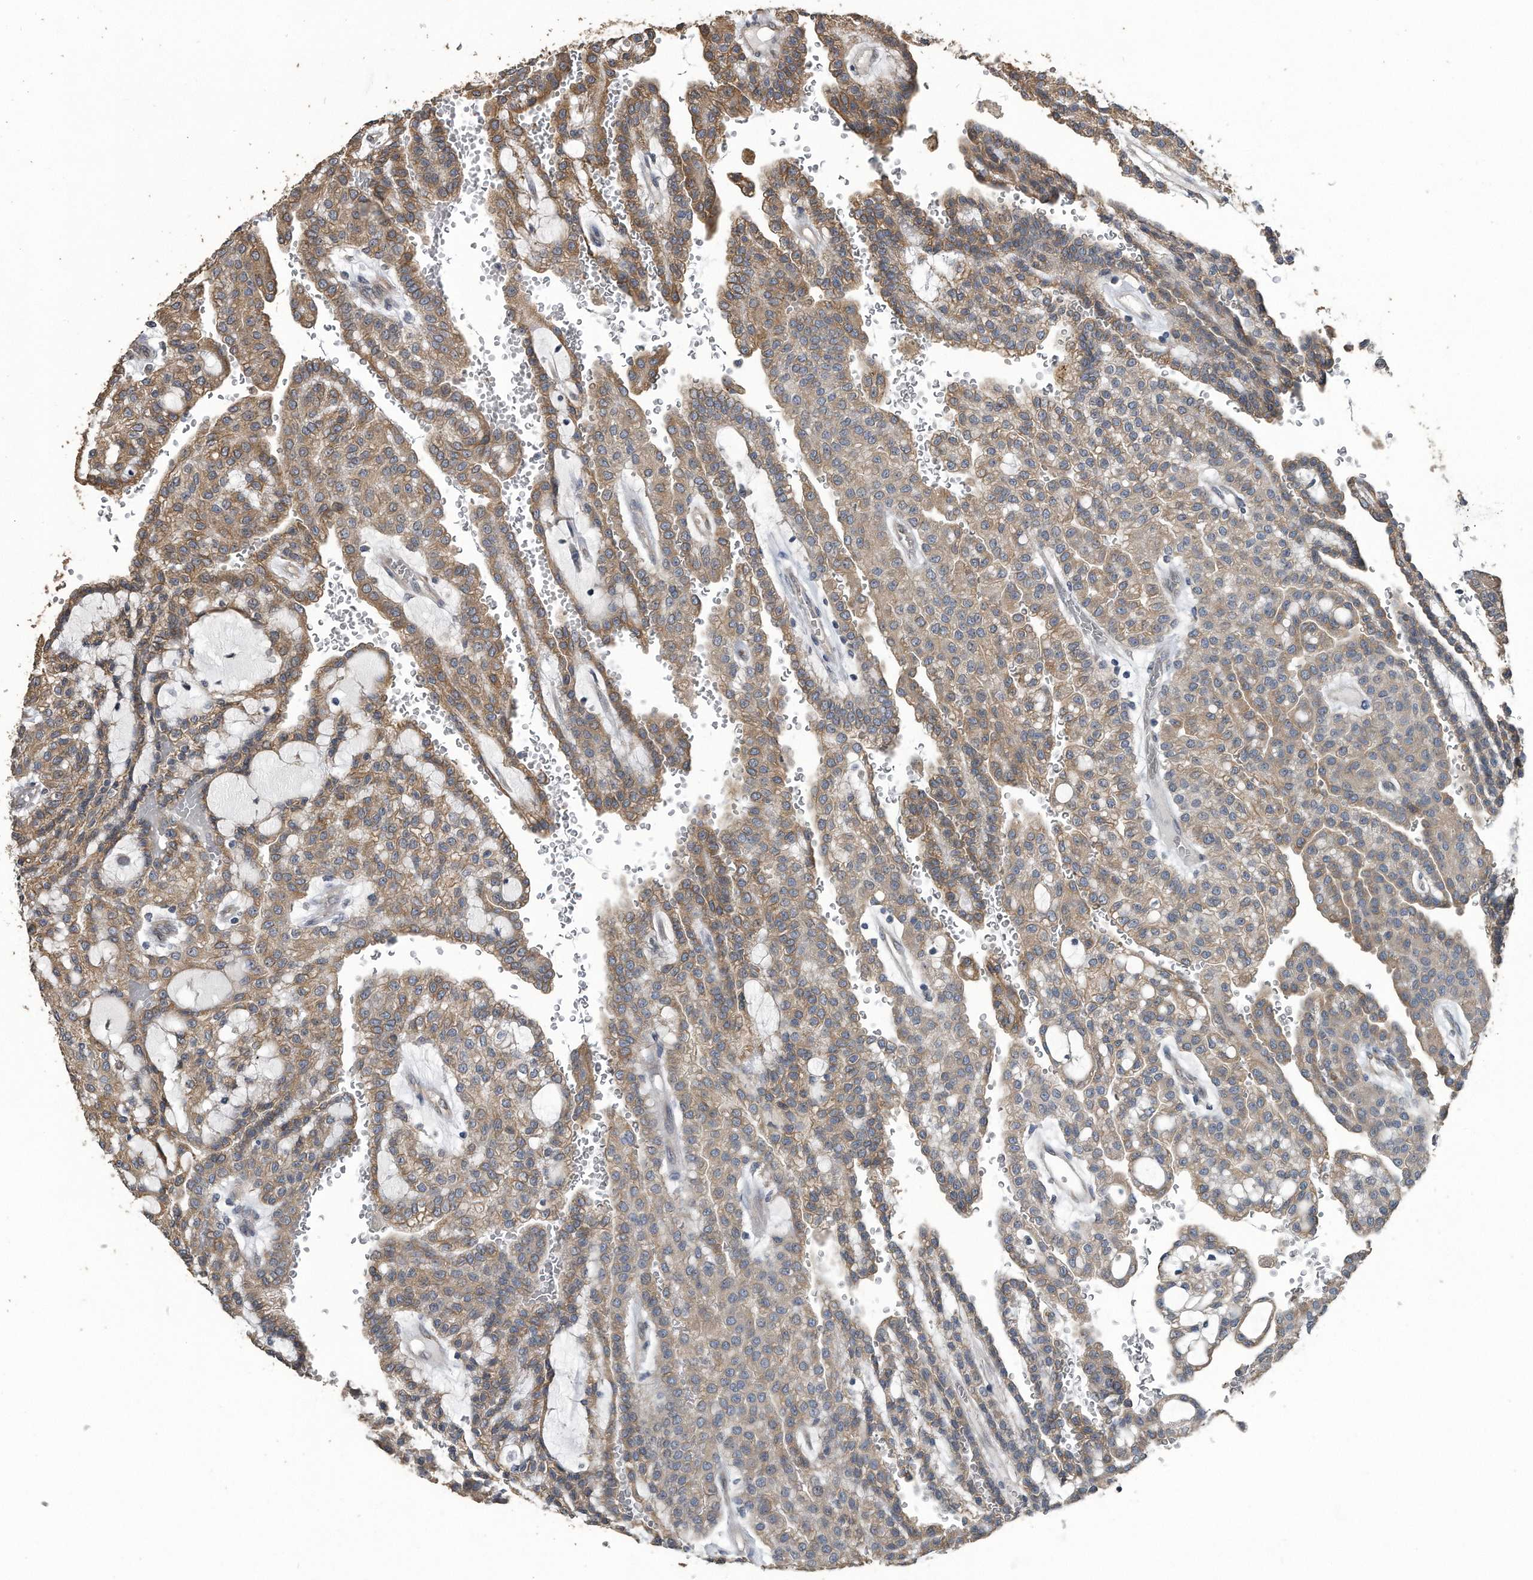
{"staining": {"intensity": "moderate", "quantity": ">75%", "location": "cytoplasmic/membranous"}, "tissue": "renal cancer", "cell_type": "Tumor cells", "image_type": "cancer", "snomed": [{"axis": "morphology", "description": "Adenocarcinoma, NOS"}, {"axis": "topography", "description": "Kidney"}], "caption": "Human renal adenocarcinoma stained with a protein marker reveals moderate staining in tumor cells.", "gene": "PCLO", "patient": {"sex": "male", "age": 63}}